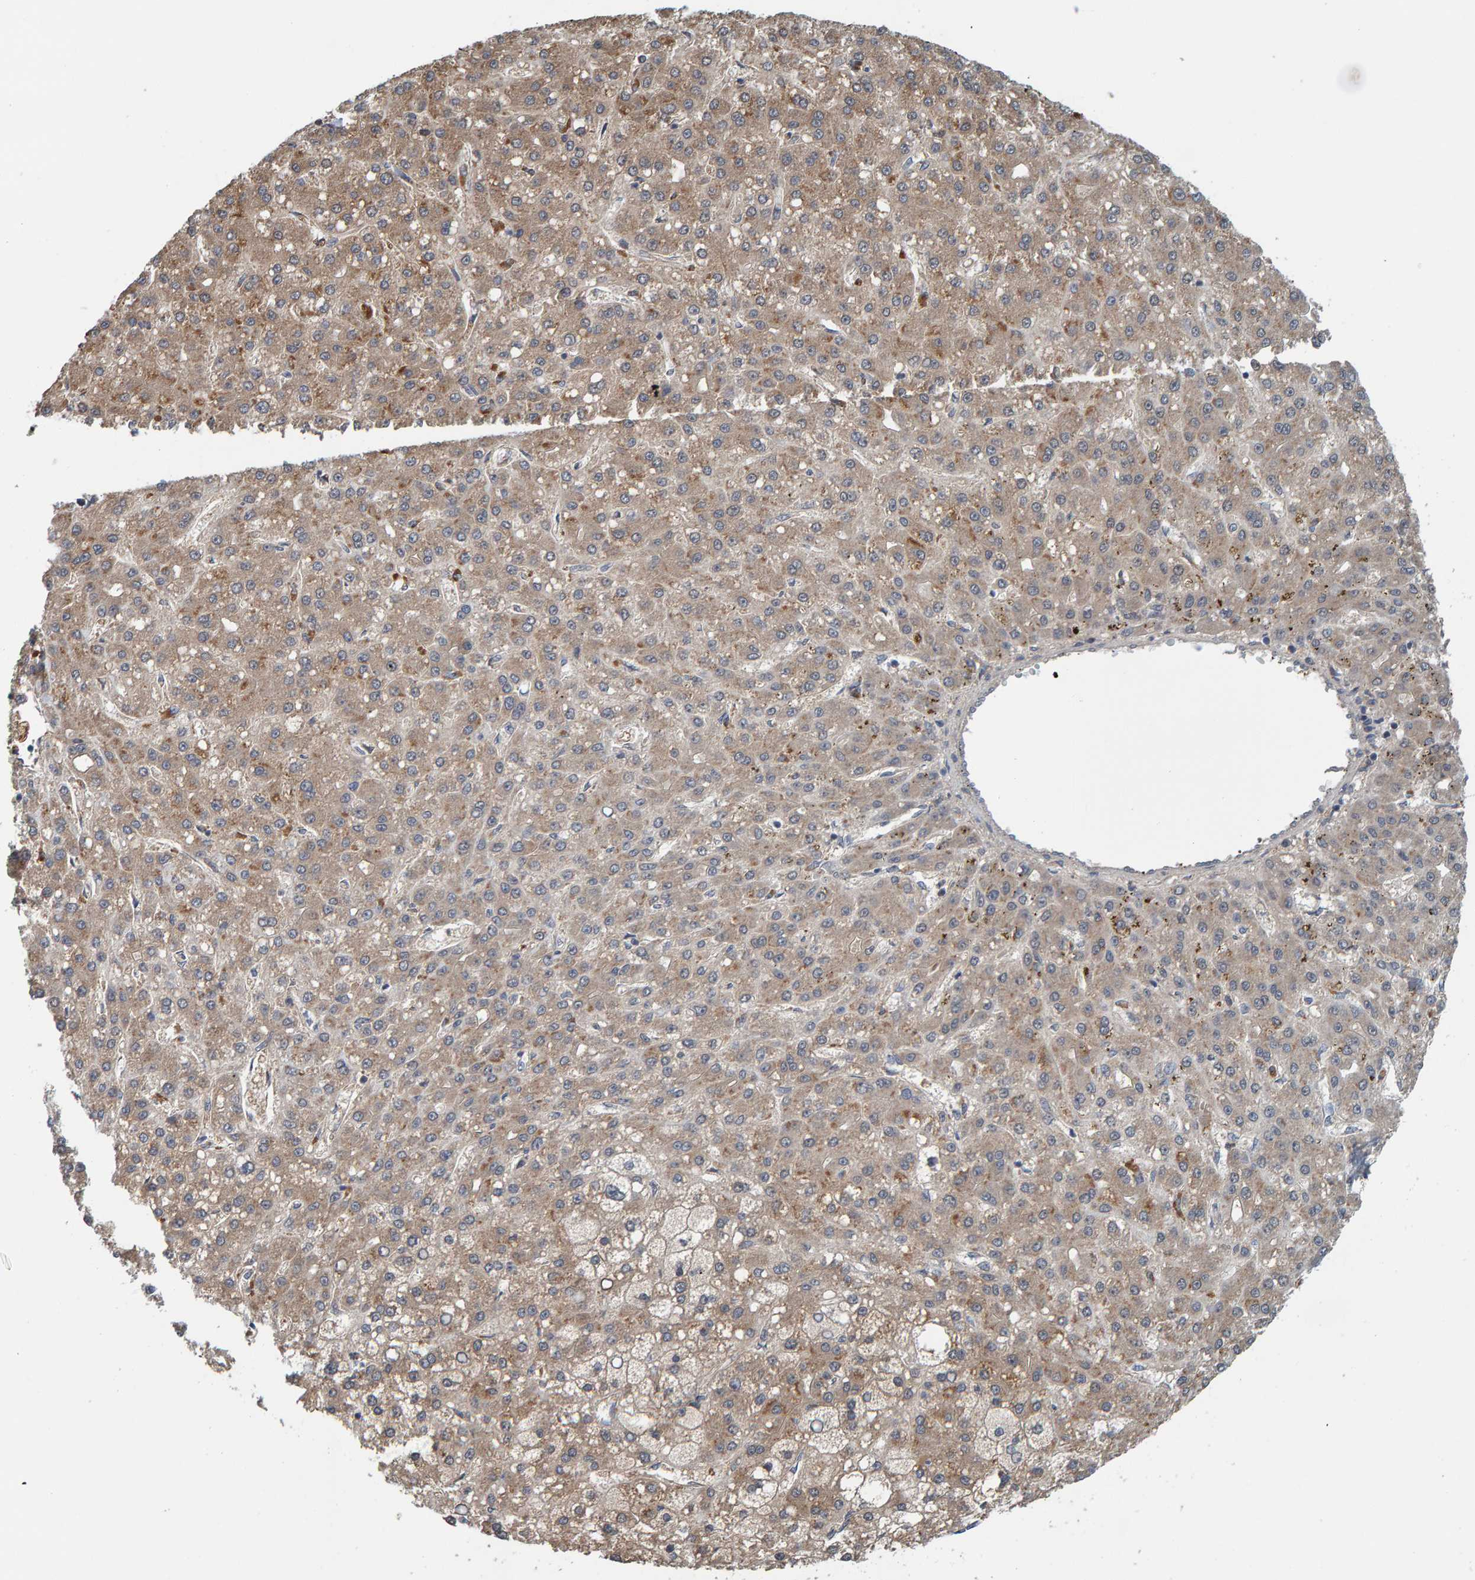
{"staining": {"intensity": "weak", "quantity": ">75%", "location": "cytoplasmic/membranous"}, "tissue": "liver cancer", "cell_type": "Tumor cells", "image_type": "cancer", "snomed": [{"axis": "morphology", "description": "Carcinoma, Hepatocellular, NOS"}, {"axis": "topography", "description": "Liver"}], "caption": "Weak cytoplasmic/membranous protein staining is identified in about >75% of tumor cells in liver hepatocellular carcinoma. The protein is stained brown, and the nuclei are stained in blue (DAB (3,3'-diaminobenzidine) IHC with brightfield microscopy, high magnification).", "gene": "SCRN2", "patient": {"sex": "male", "age": 67}}